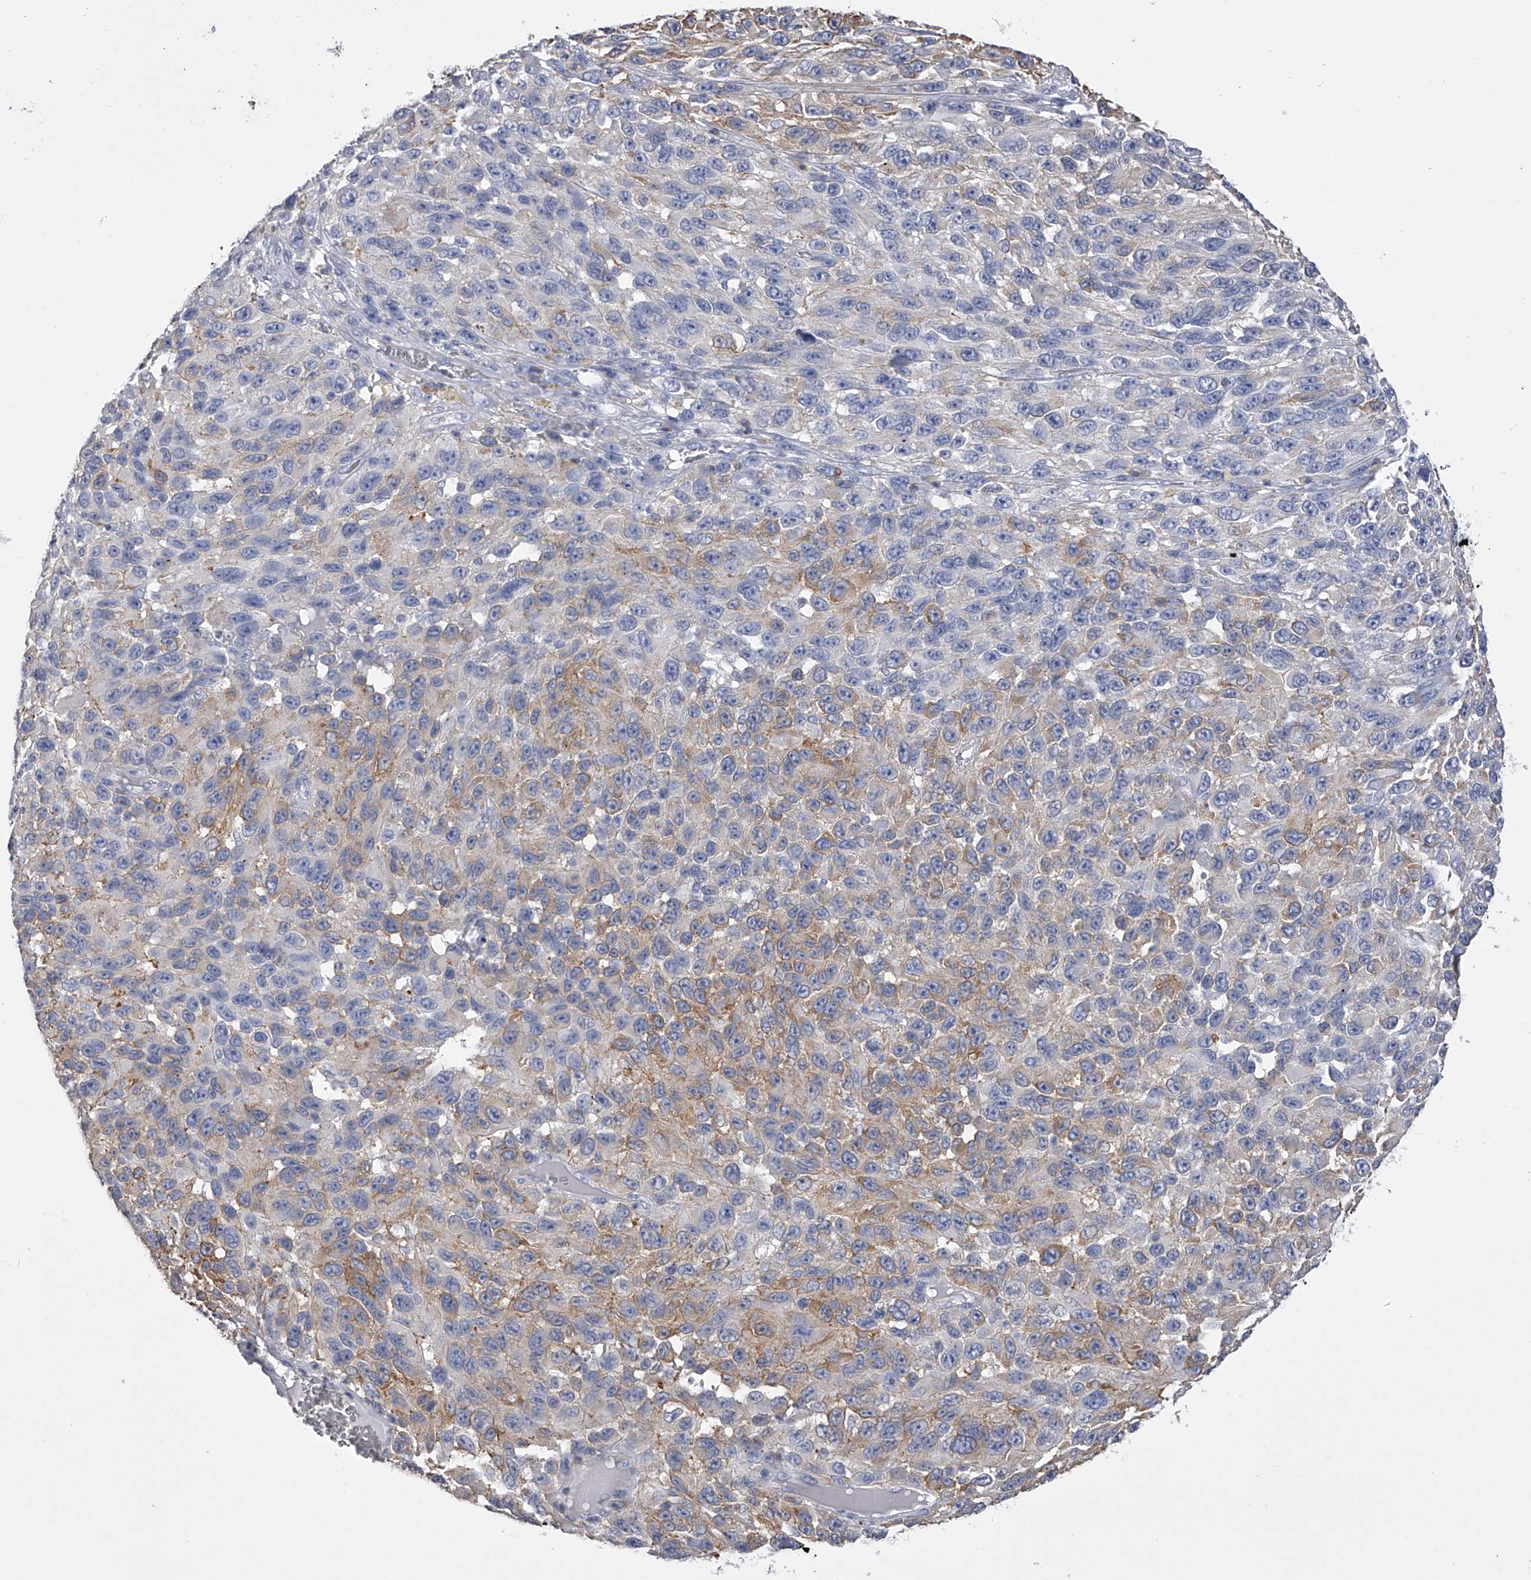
{"staining": {"intensity": "moderate", "quantity": "25%-75%", "location": "cytoplasmic/membranous"}, "tissue": "melanoma", "cell_type": "Tumor cells", "image_type": "cancer", "snomed": [{"axis": "morphology", "description": "Malignant melanoma, NOS"}, {"axis": "topography", "description": "Skin"}], "caption": "IHC (DAB (3,3'-diaminobenzidine)) staining of melanoma shows moderate cytoplasmic/membranous protein expression in about 25%-75% of tumor cells.", "gene": "TASP1", "patient": {"sex": "female", "age": 96}}